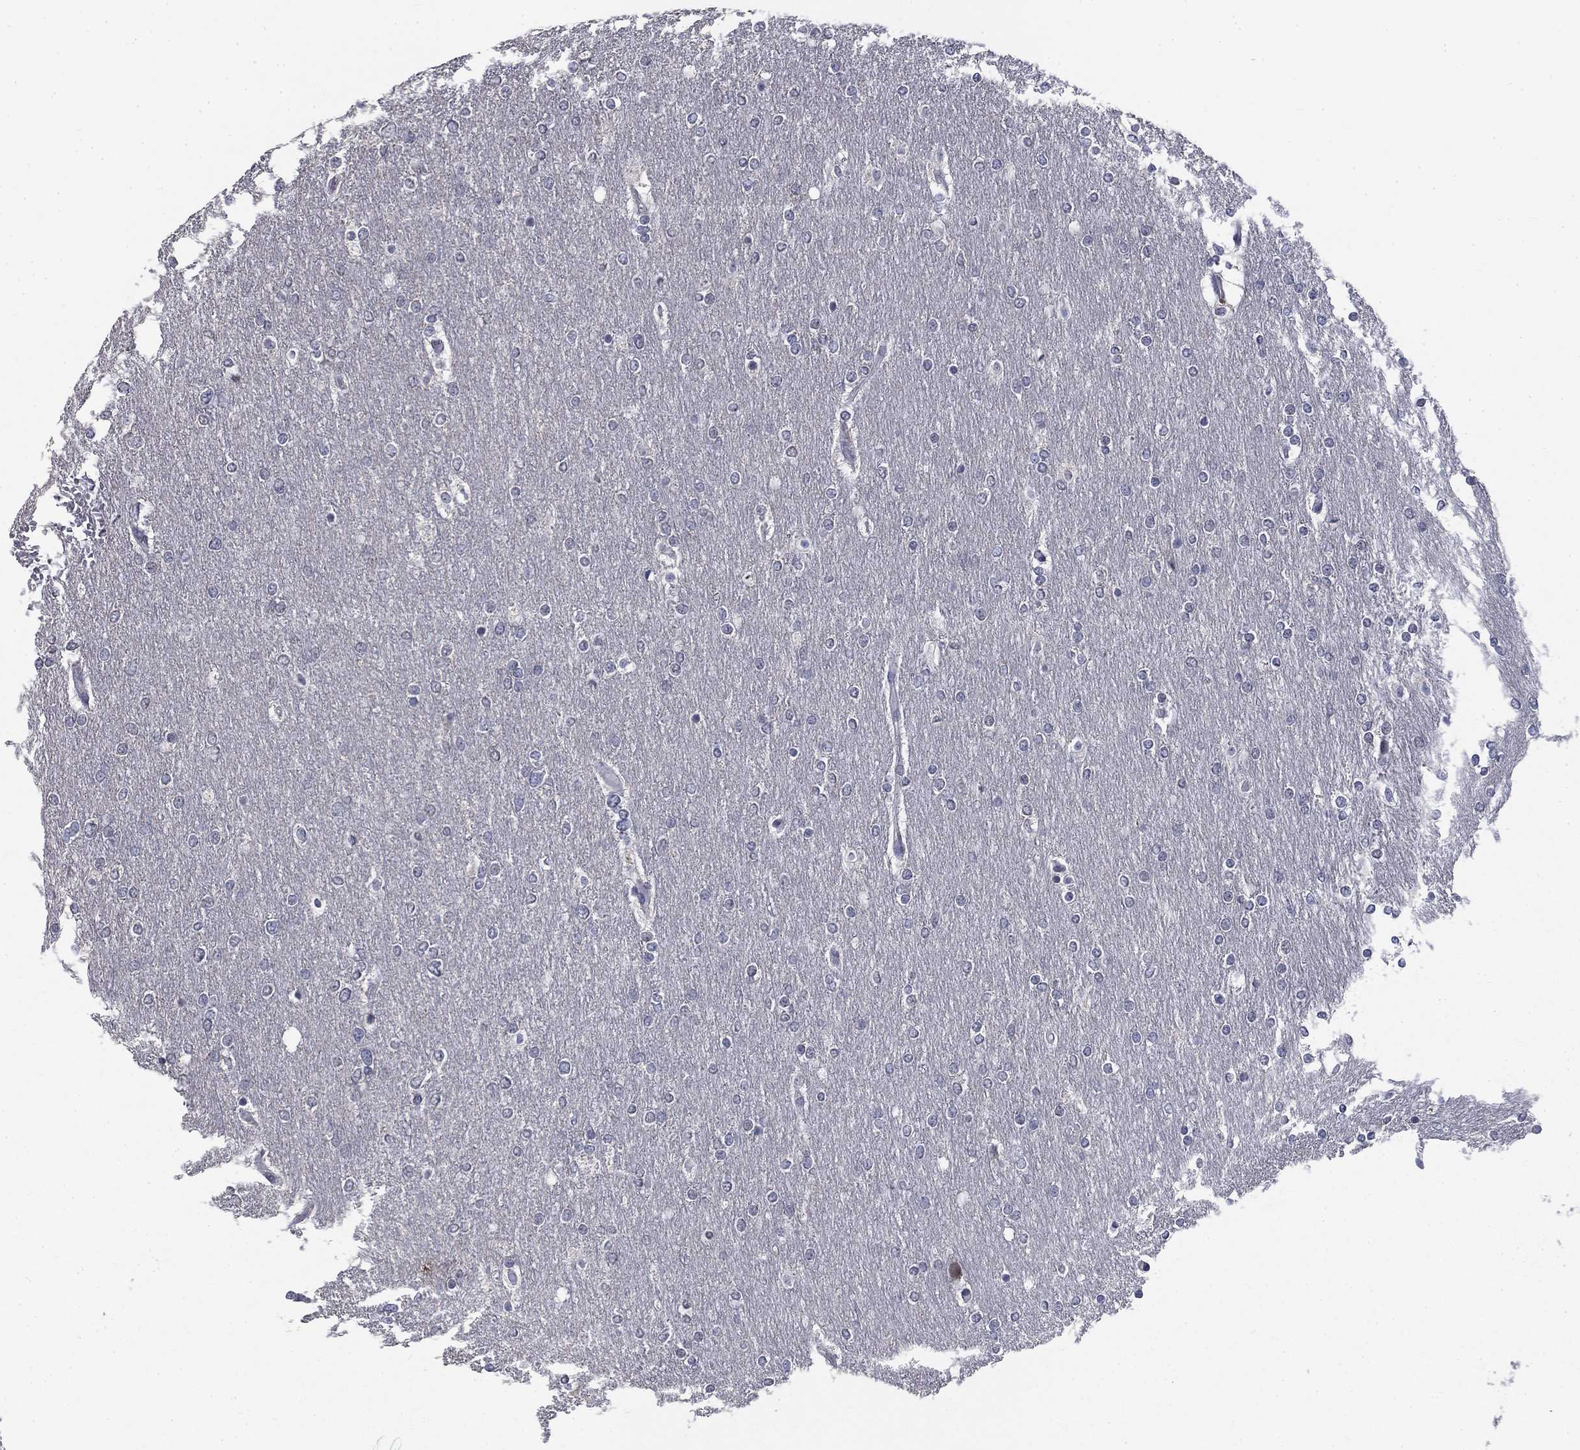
{"staining": {"intensity": "negative", "quantity": "none", "location": "none"}, "tissue": "glioma", "cell_type": "Tumor cells", "image_type": "cancer", "snomed": [{"axis": "morphology", "description": "Glioma, malignant, High grade"}, {"axis": "topography", "description": "Brain"}], "caption": "Tumor cells are negative for protein expression in human glioma.", "gene": "SPATA33", "patient": {"sex": "female", "age": 61}}